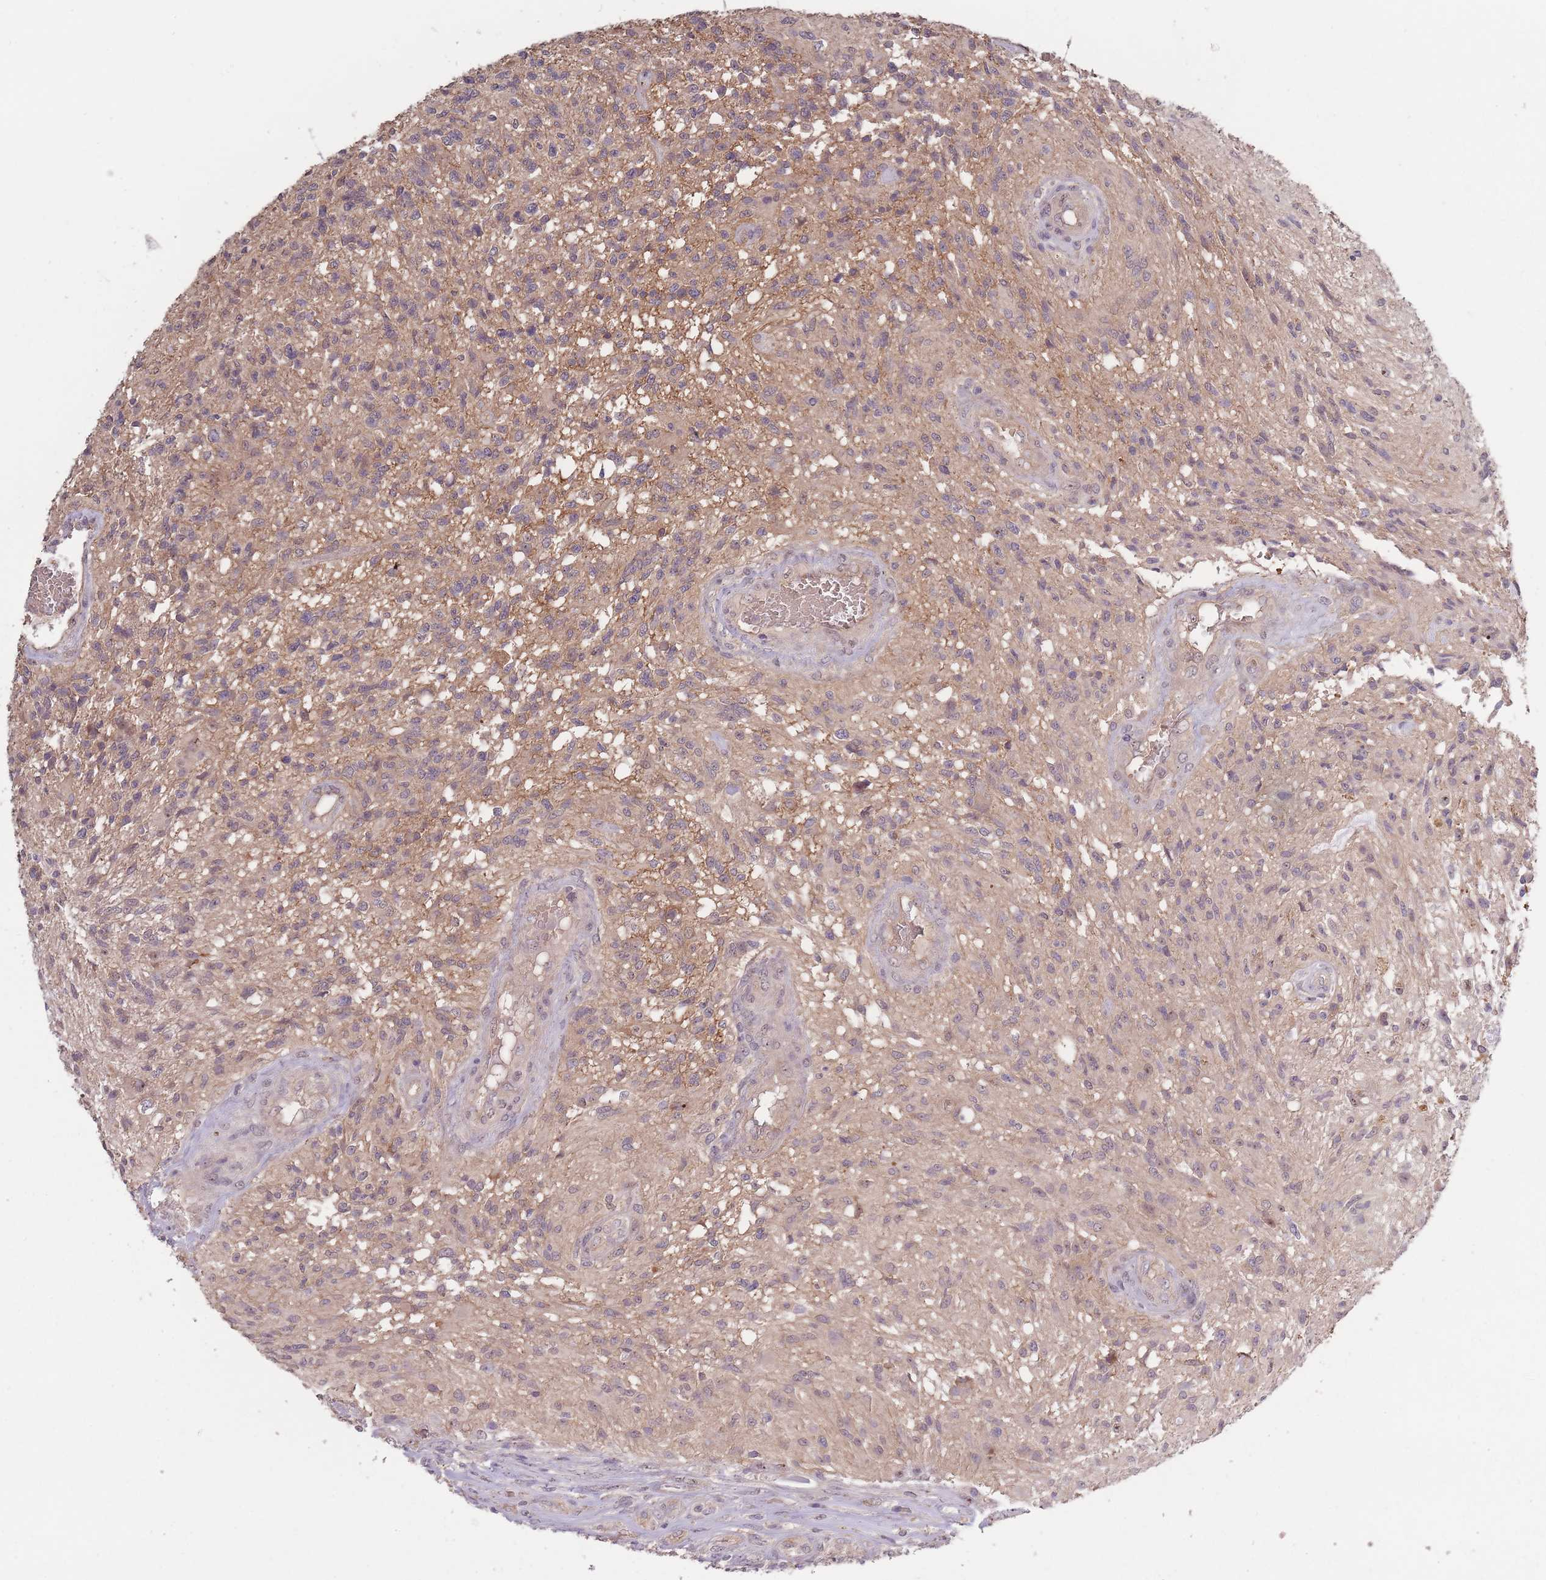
{"staining": {"intensity": "weak", "quantity": "<25%", "location": "nuclear"}, "tissue": "glioma", "cell_type": "Tumor cells", "image_type": "cancer", "snomed": [{"axis": "morphology", "description": "Glioma, malignant, High grade"}, {"axis": "topography", "description": "Brain"}], "caption": "This image is of malignant glioma (high-grade) stained with IHC to label a protein in brown with the nuclei are counter-stained blue. There is no expression in tumor cells.", "gene": "KIAA1755", "patient": {"sex": "male", "age": 56}}